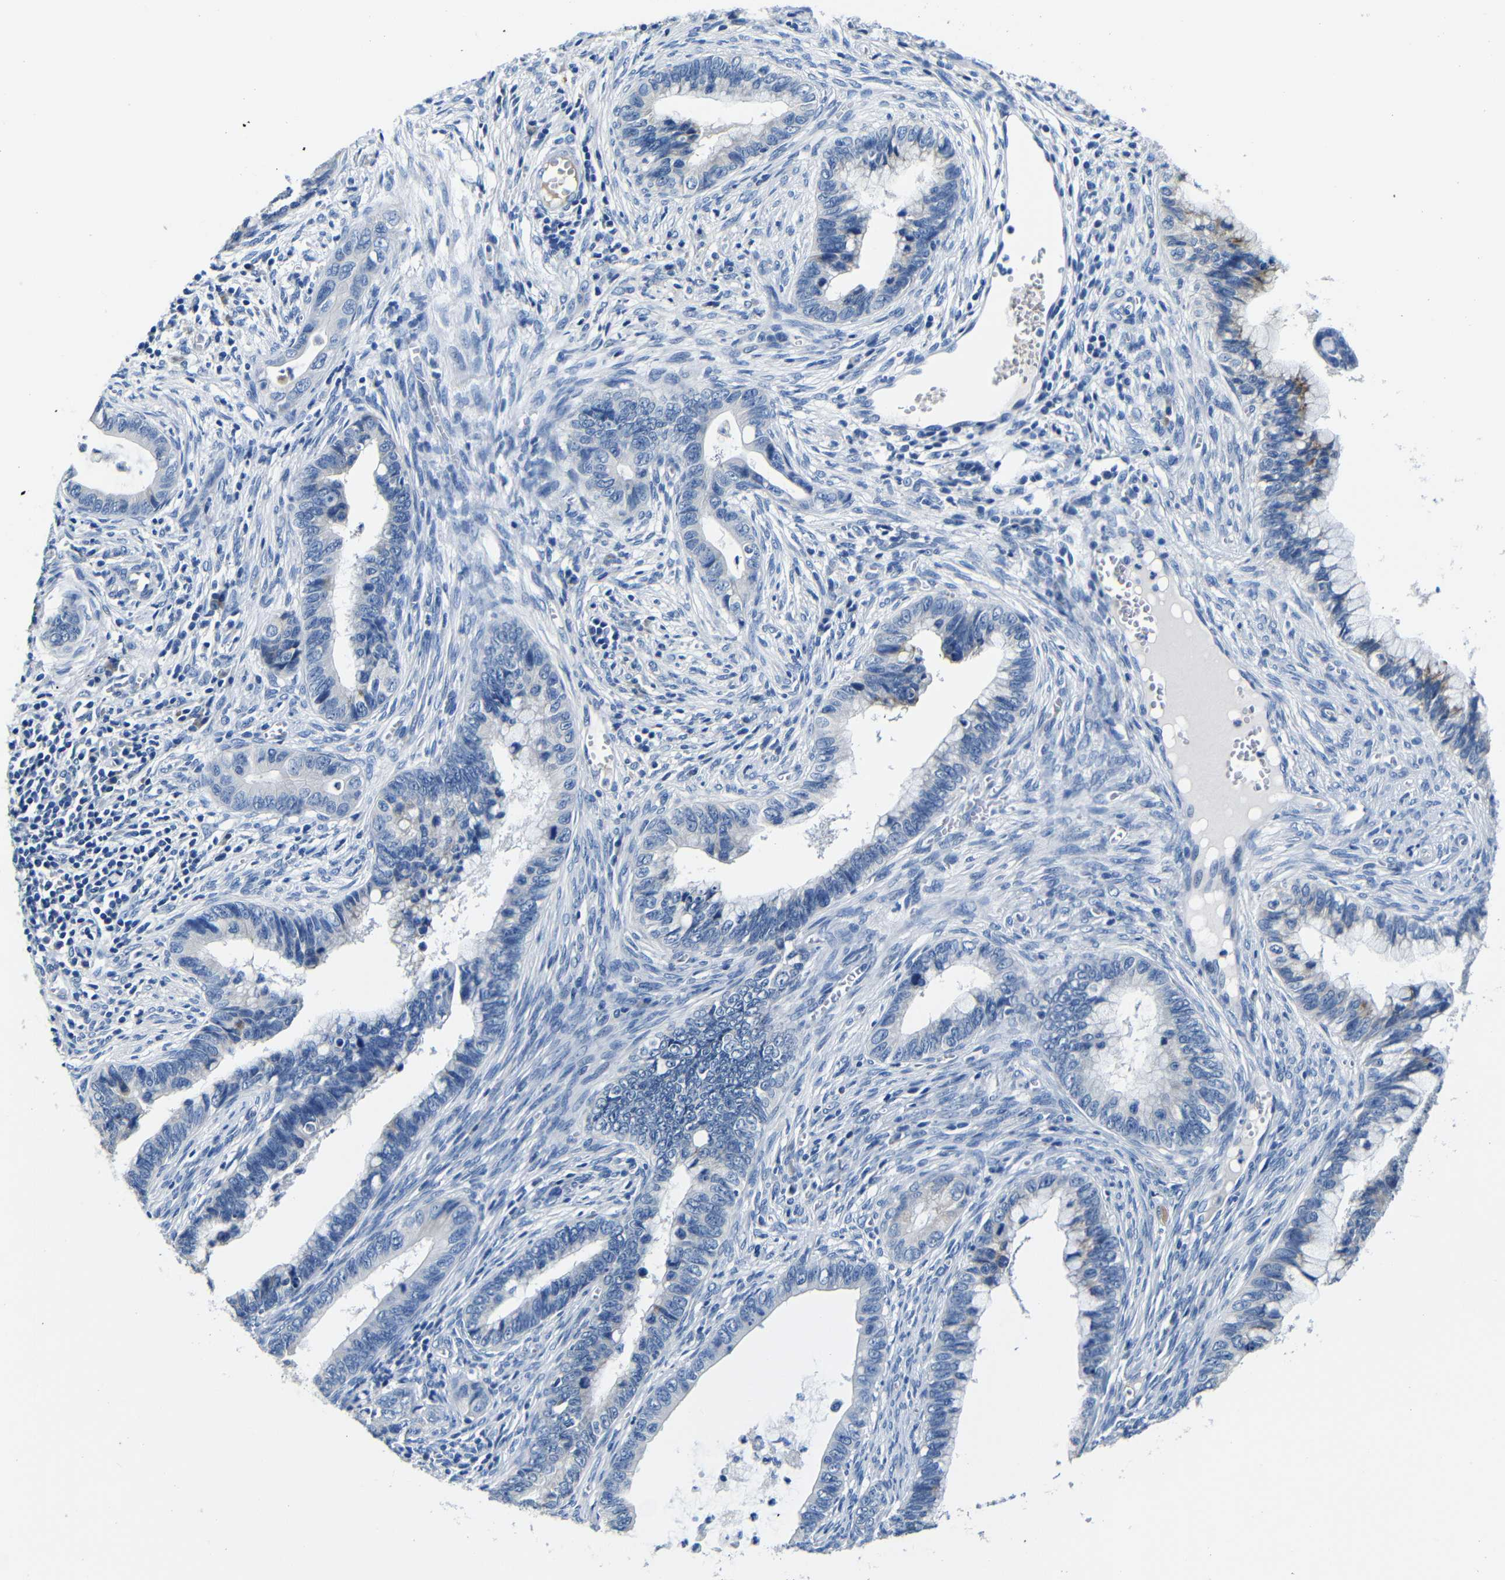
{"staining": {"intensity": "moderate", "quantity": "<25%", "location": "cytoplasmic/membranous"}, "tissue": "cervical cancer", "cell_type": "Tumor cells", "image_type": "cancer", "snomed": [{"axis": "morphology", "description": "Adenocarcinoma, NOS"}, {"axis": "topography", "description": "Cervix"}], "caption": "A brown stain labels moderate cytoplasmic/membranous staining of a protein in cervical cancer tumor cells.", "gene": "TNFAIP1", "patient": {"sex": "female", "age": 44}}